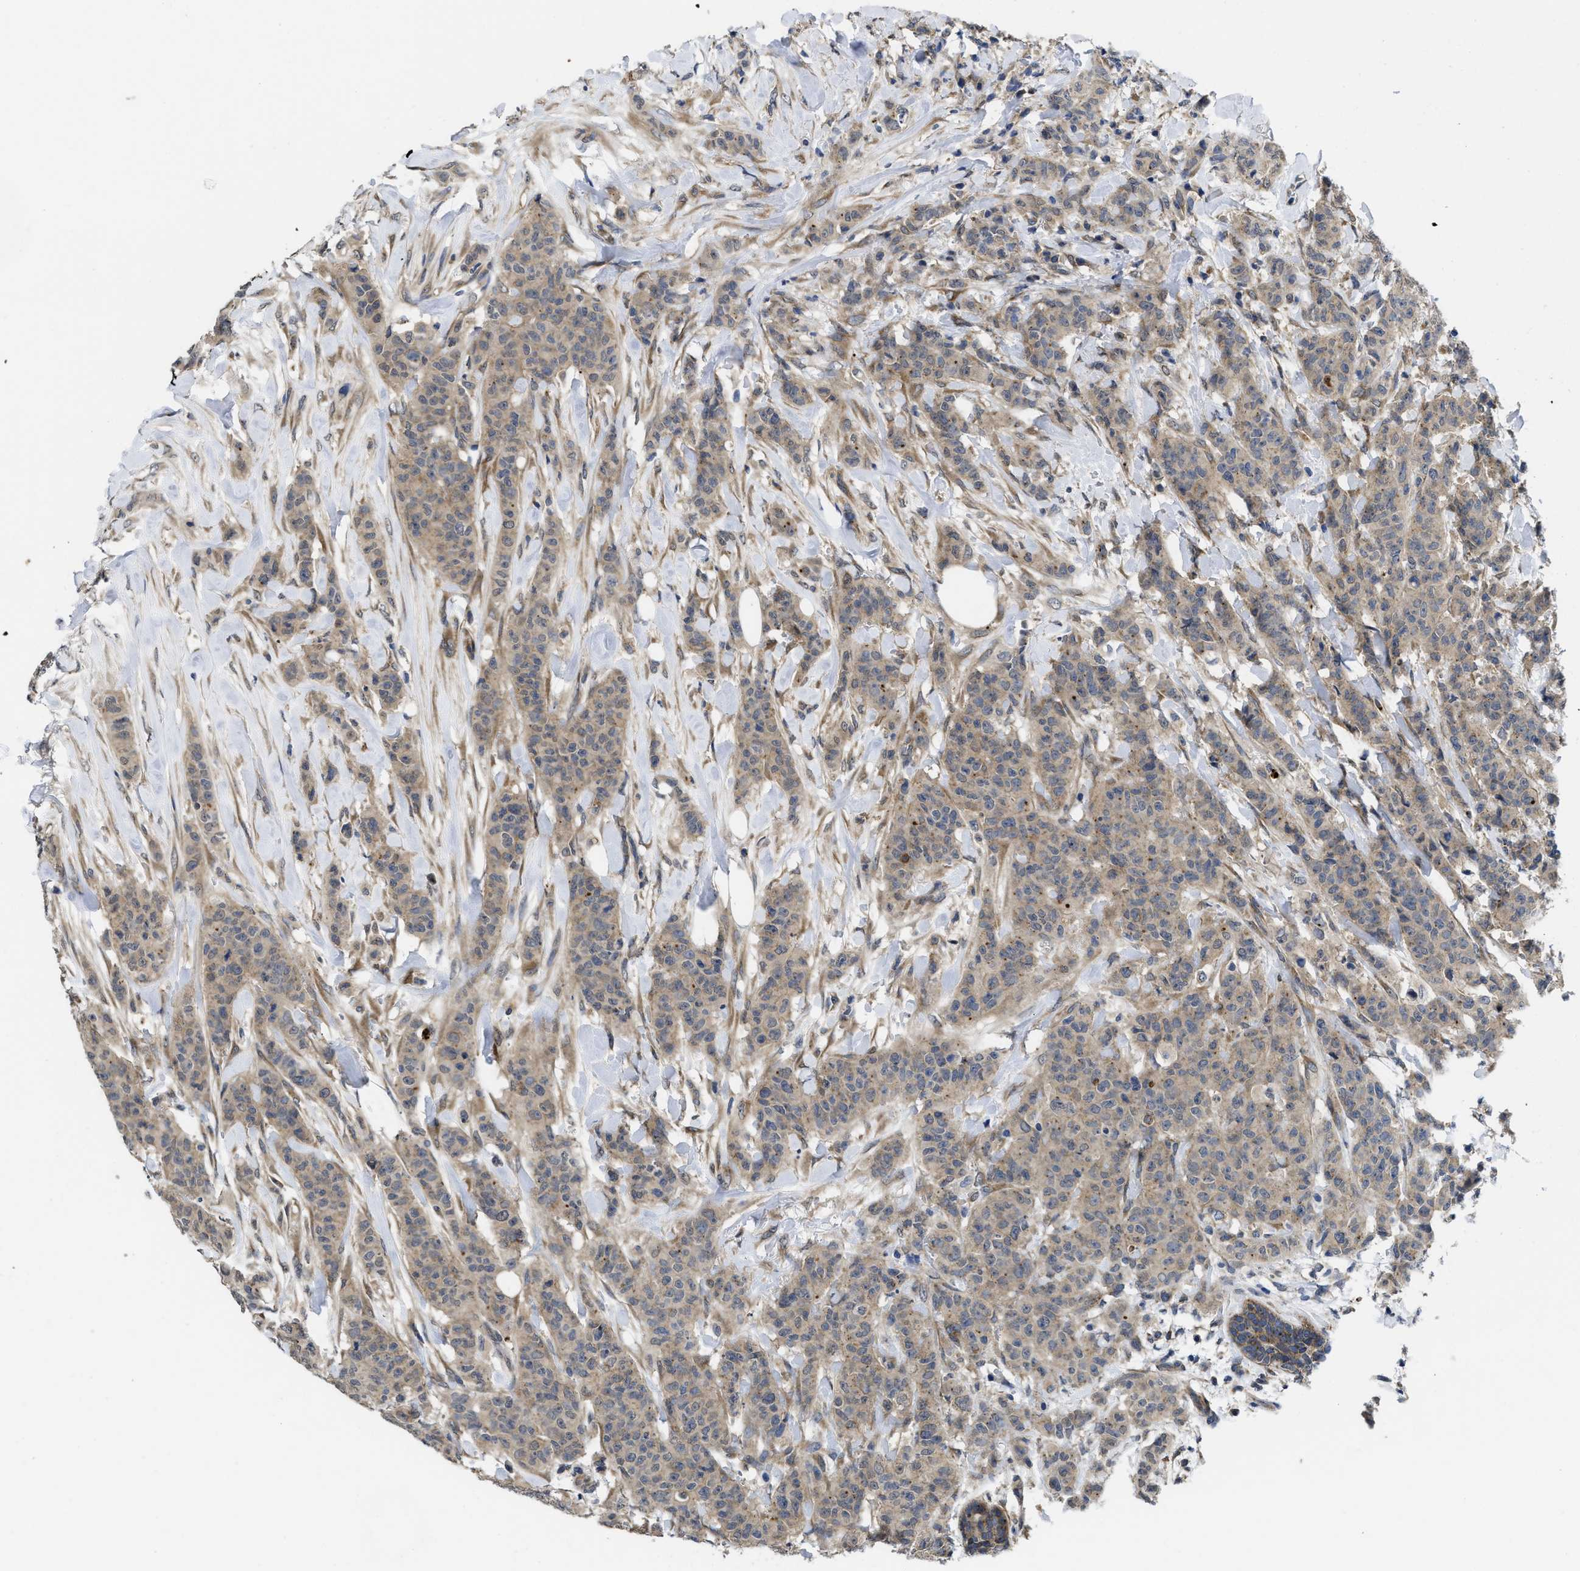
{"staining": {"intensity": "weak", "quantity": ">75%", "location": "cytoplasmic/membranous"}, "tissue": "breast cancer", "cell_type": "Tumor cells", "image_type": "cancer", "snomed": [{"axis": "morphology", "description": "Normal tissue, NOS"}, {"axis": "morphology", "description": "Duct carcinoma"}, {"axis": "topography", "description": "Breast"}], "caption": "A photomicrograph showing weak cytoplasmic/membranous staining in approximately >75% of tumor cells in breast invasive ductal carcinoma, as visualized by brown immunohistochemical staining.", "gene": "PKD2", "patient": {"sex": "female", "age": 40}}